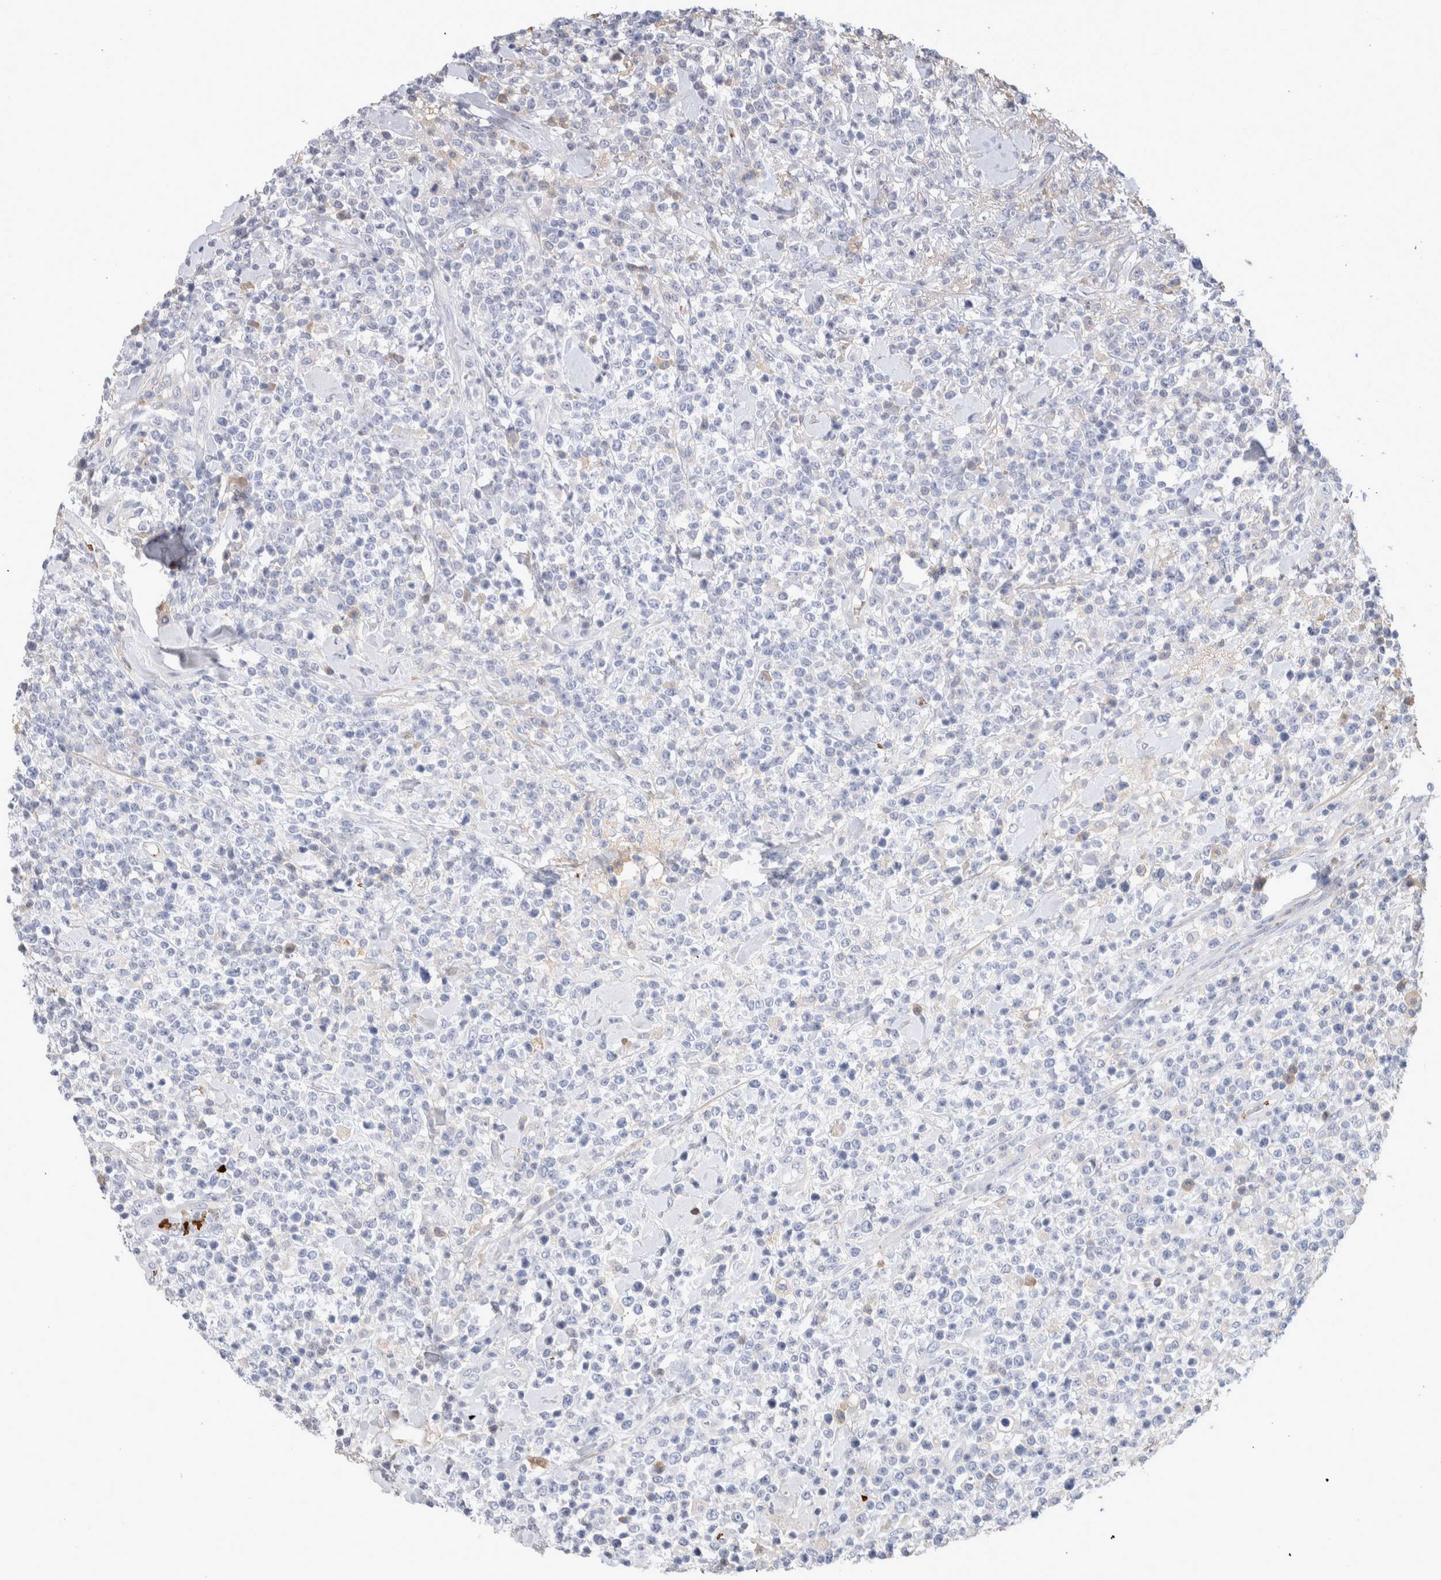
{"staining": {"intensity": "negative", "quantity": "none", "location": "none"}, "tissue": "lymphoma", "cell_type": "Tumor cells", "image_type": "cancer", "snomed": [{"axis": "morphology", "description": "Malignant lymphoma, non-Hodgkin's type, High grade"}, {"axis": "topography", "description": "Colon"}], "caption": "High magnification brightfield microscopy of lymphoma stained with DAB (3,3'-diaminobenzidine) (brown) and counterstained with hematoxylin (blue): tumor cells show no significant staining.", "gene": "CA1", "patient": {"sex": "female", "age": 53}}